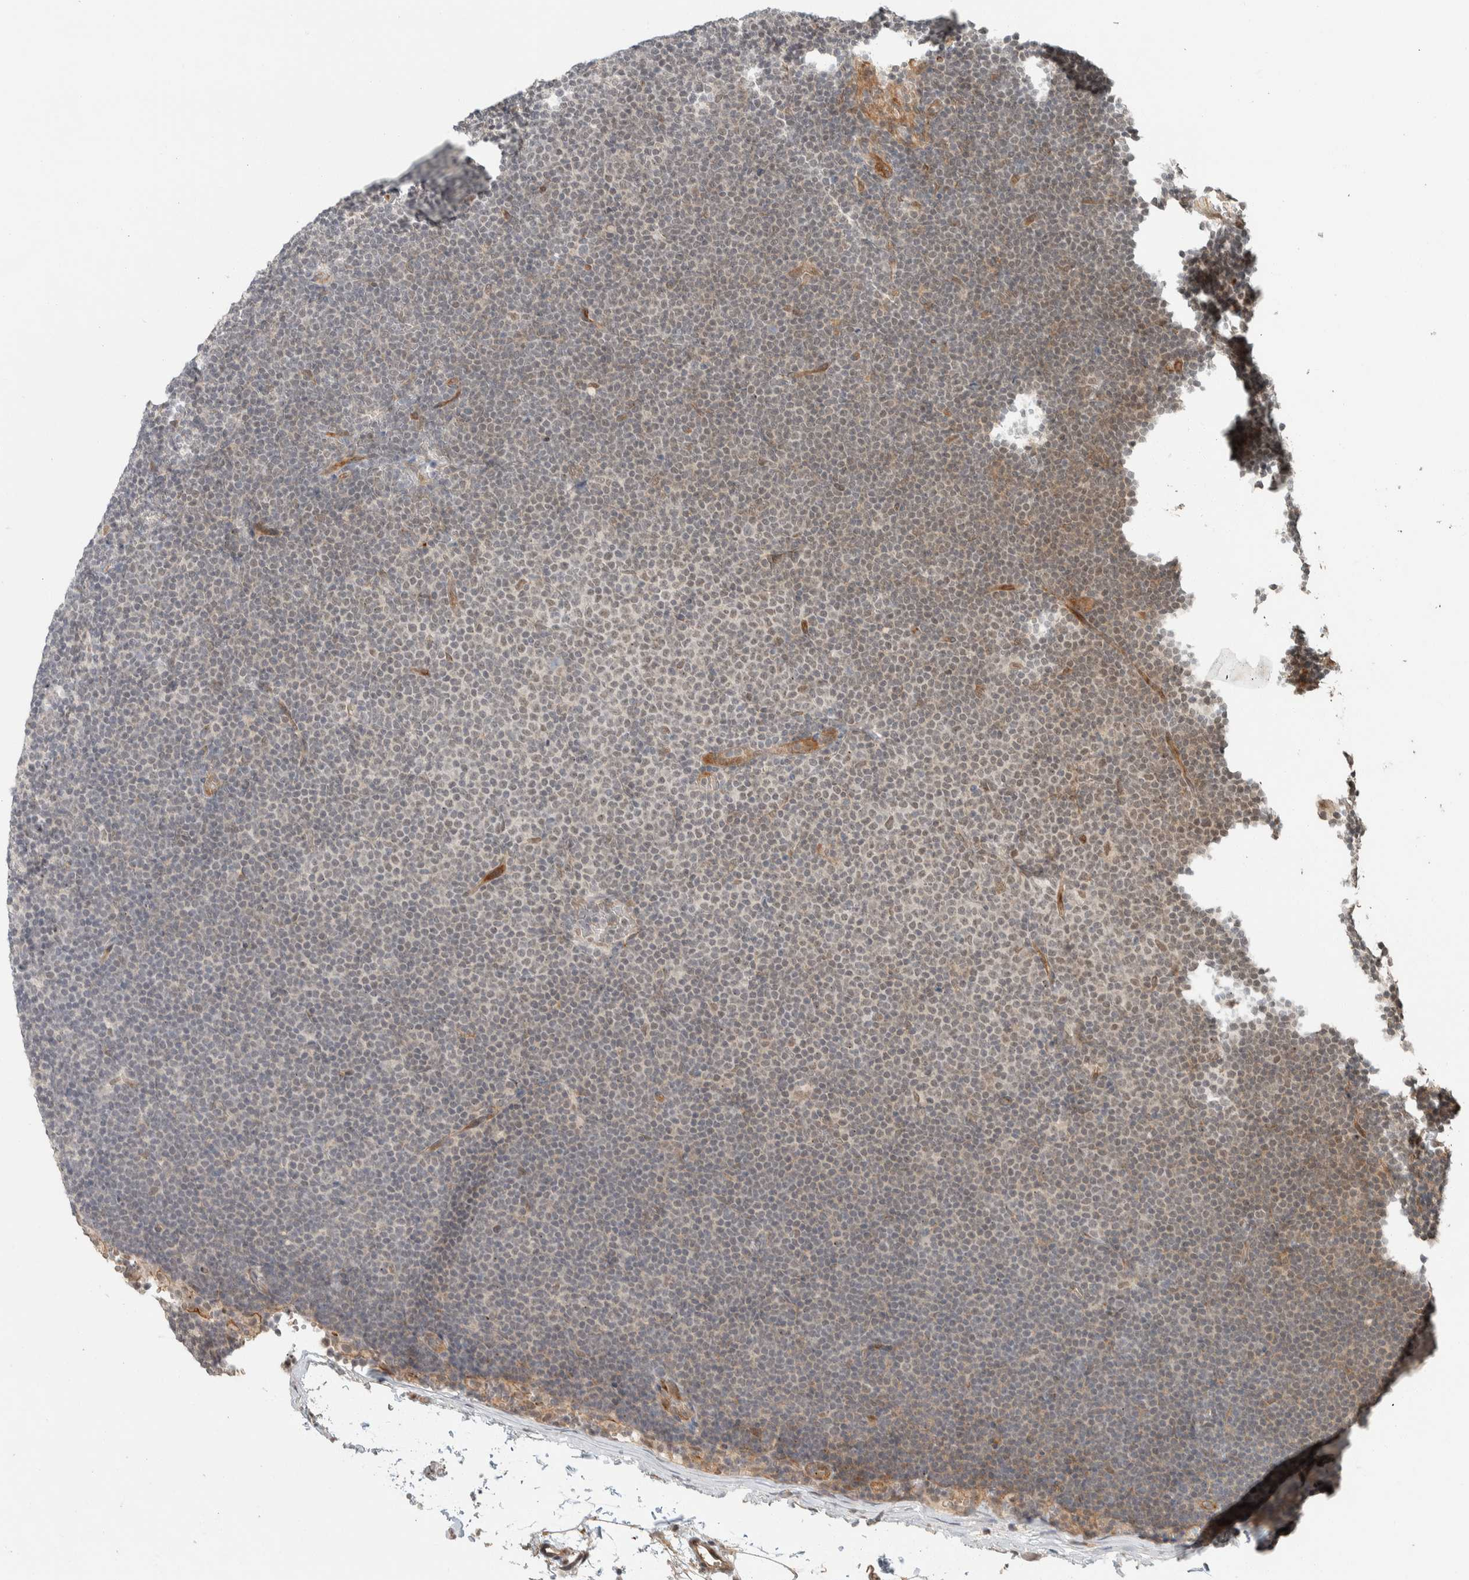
{"staining": {"intensity": "weak", "quantity": "25%-75%", "location": "nuclear"}, "tissue": "lymphoma", "cell_type": "Tumor cells", "image_type": "cancer", "snomed": [{"axis": "morphology", "description": "Malignant lymphoma, non-Hodgkin's type, Low grade"}, {"axis": "topography", "description": "Lymph node"}], "caption": "Lymphoma tissue reveals weak nuclear expression in about 25%-75% of tumor cells, visualized by immunohistochemistry.", "gene": "ZBTB2", "patient": {"sex": "female", "age": 53}}